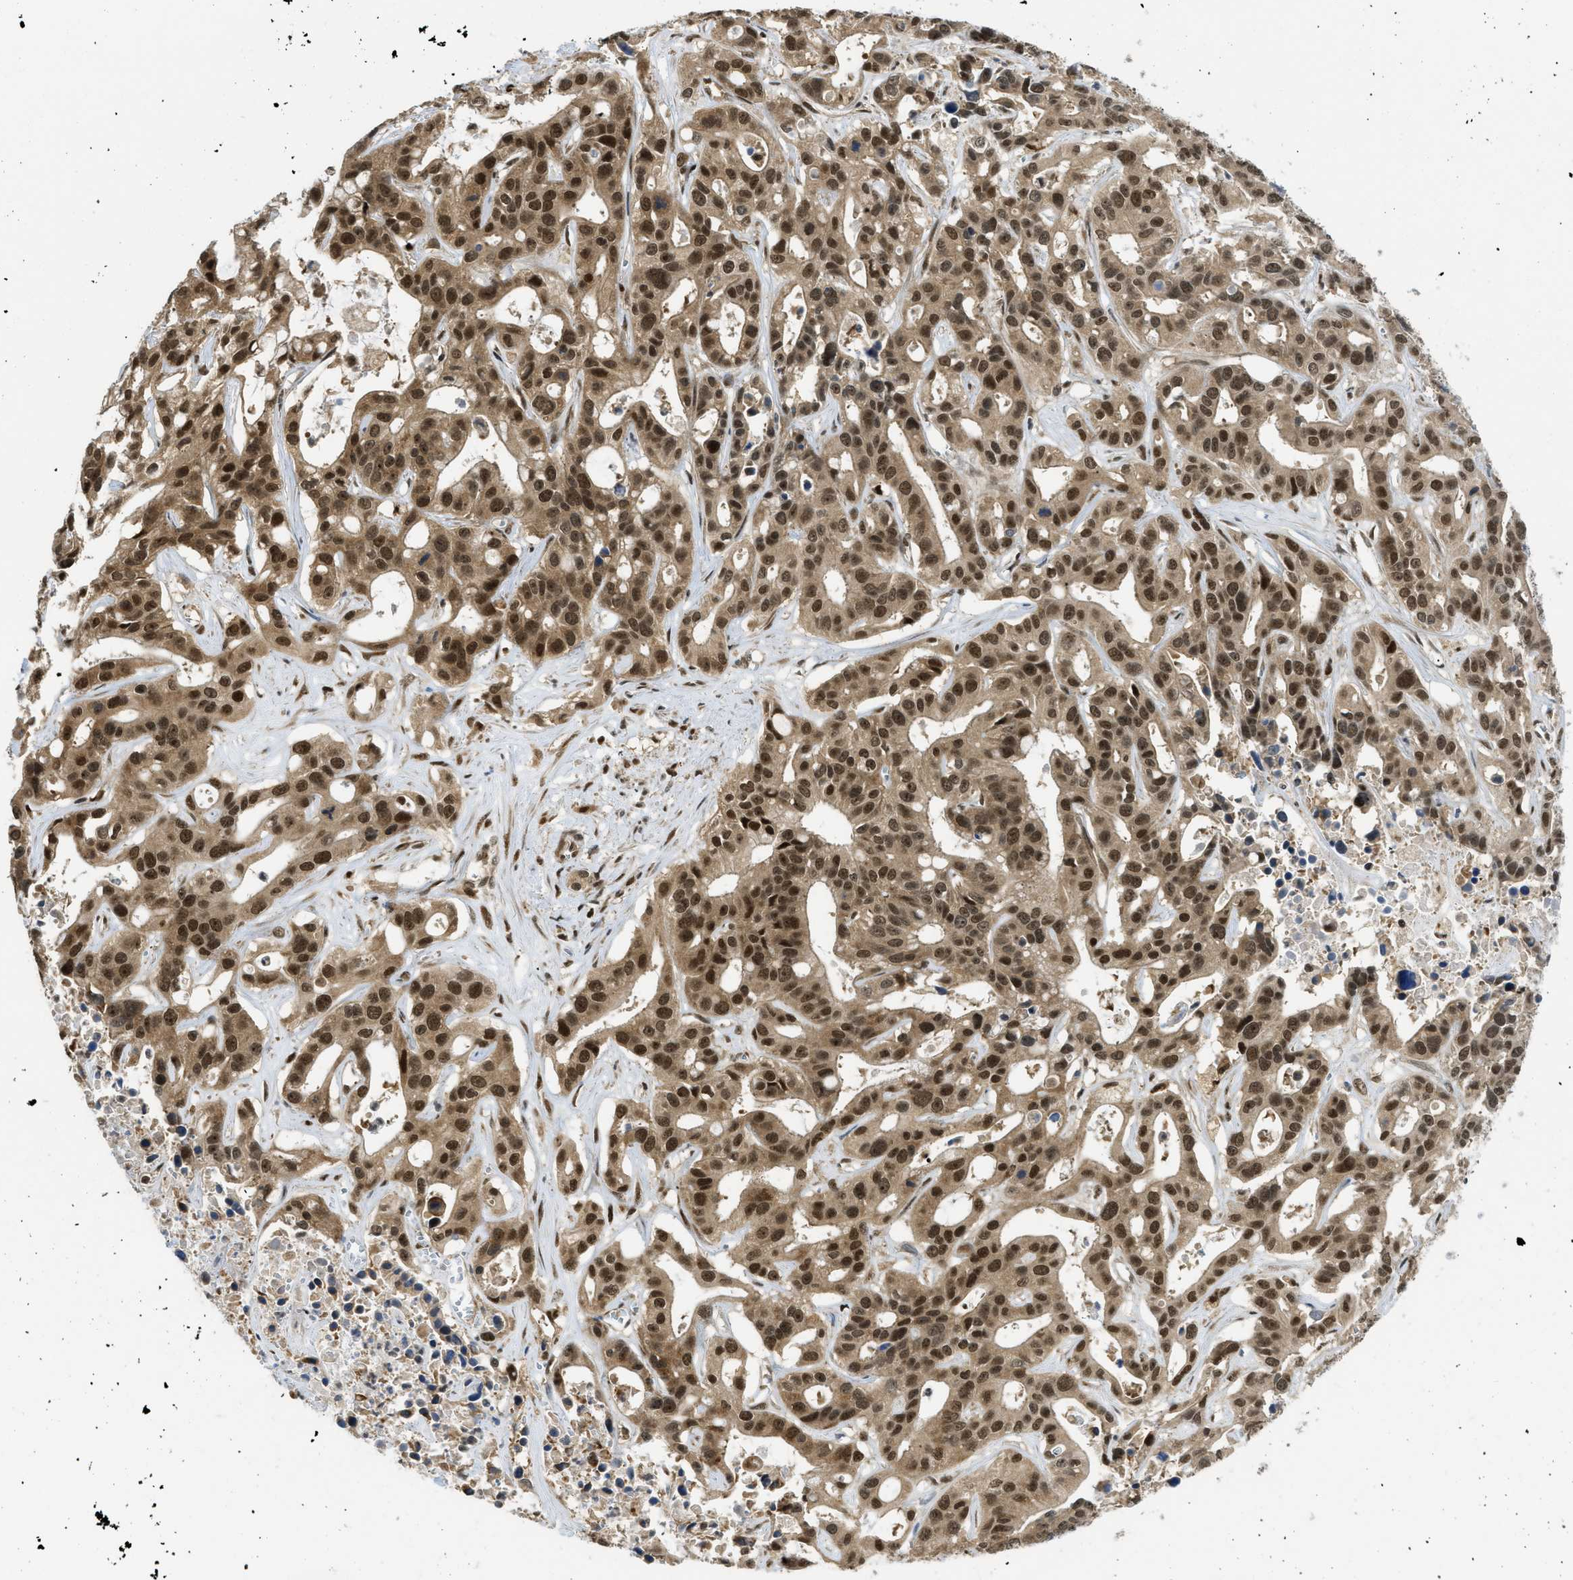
{"staining": {"intensity": "moderate", "quantity": ">75%", "location": "cytoplasmic/membranous,nuclear"}, "tissue": "liver cancer", "cell_type": "Tumor cells", "image_type": "cancer", "snomed": [{"axis": "morphology", "description": "Cholangiocarcinoma"}, {"axis": "topography", "description": "Liver"}], "caption": "Immunohistochemistry (IHC) histopathology image of liver cholangiocarcinoma stained for a protein (brown), which reveals medium levels of moderate cytoplasmic/membranous and nuclear positivity in approximately >75% of tumor cells.", "gene": "TACC1", "patient": {"sex": "female", "age": 65}}